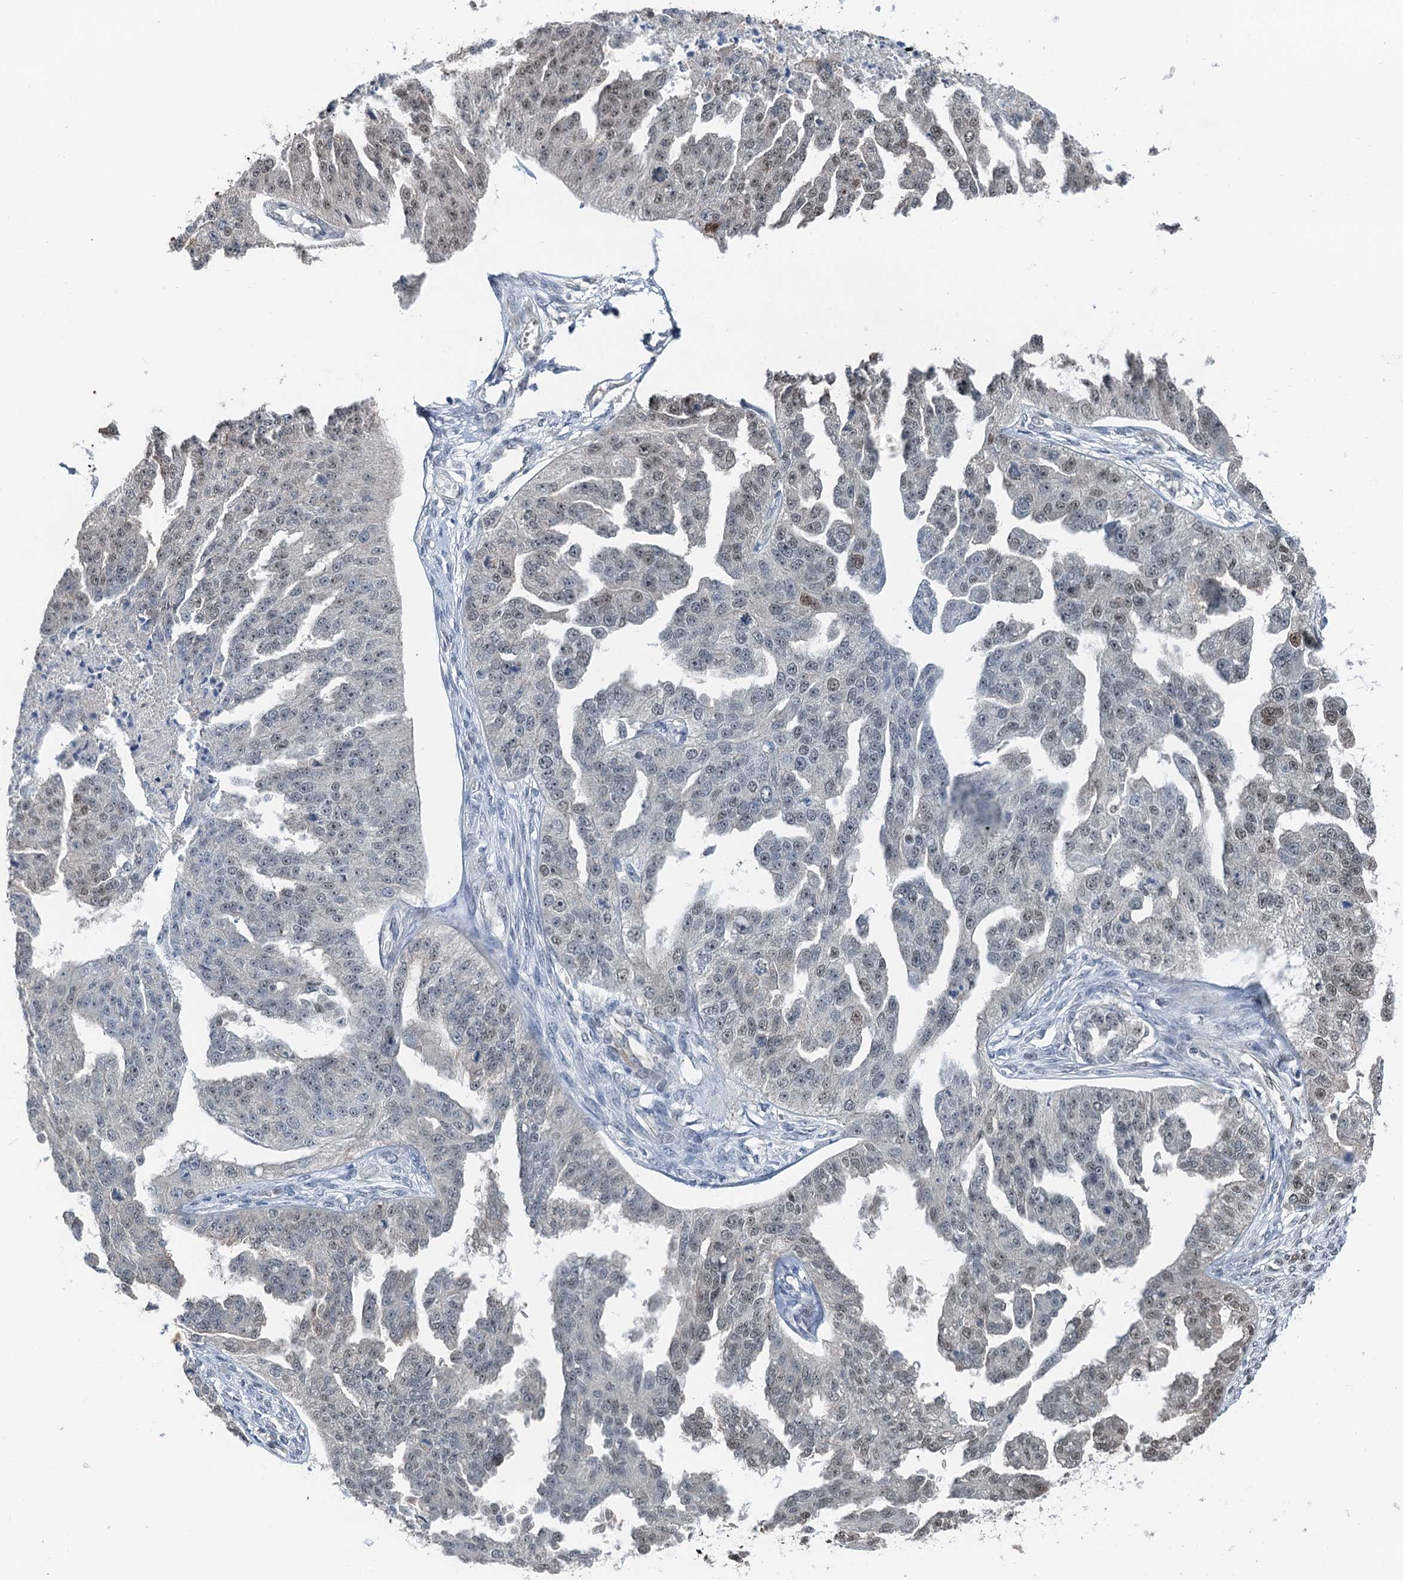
{"staining": {"intensity": "weak", "quantity": "25%-75%", "location": "nuclear"}, "tissue": "ovarian cancer", "cell_type": "Tumor cells", "image_type": "cancer", "snomed": [{"axis": "morphology", "description": "Cystadenocarcinoma, serous, NOS"}, {"axis": "topography", "description": "Ovary"}], "caption": "Serous cystadenocarcinoma (ovarian) was stained to show a protein in brown. There is low levels of weak nuclear staining in about 25%-75% of tumor cells.", "gene": "CFDP1", "patient": {"sex": "female", "age": 58}}